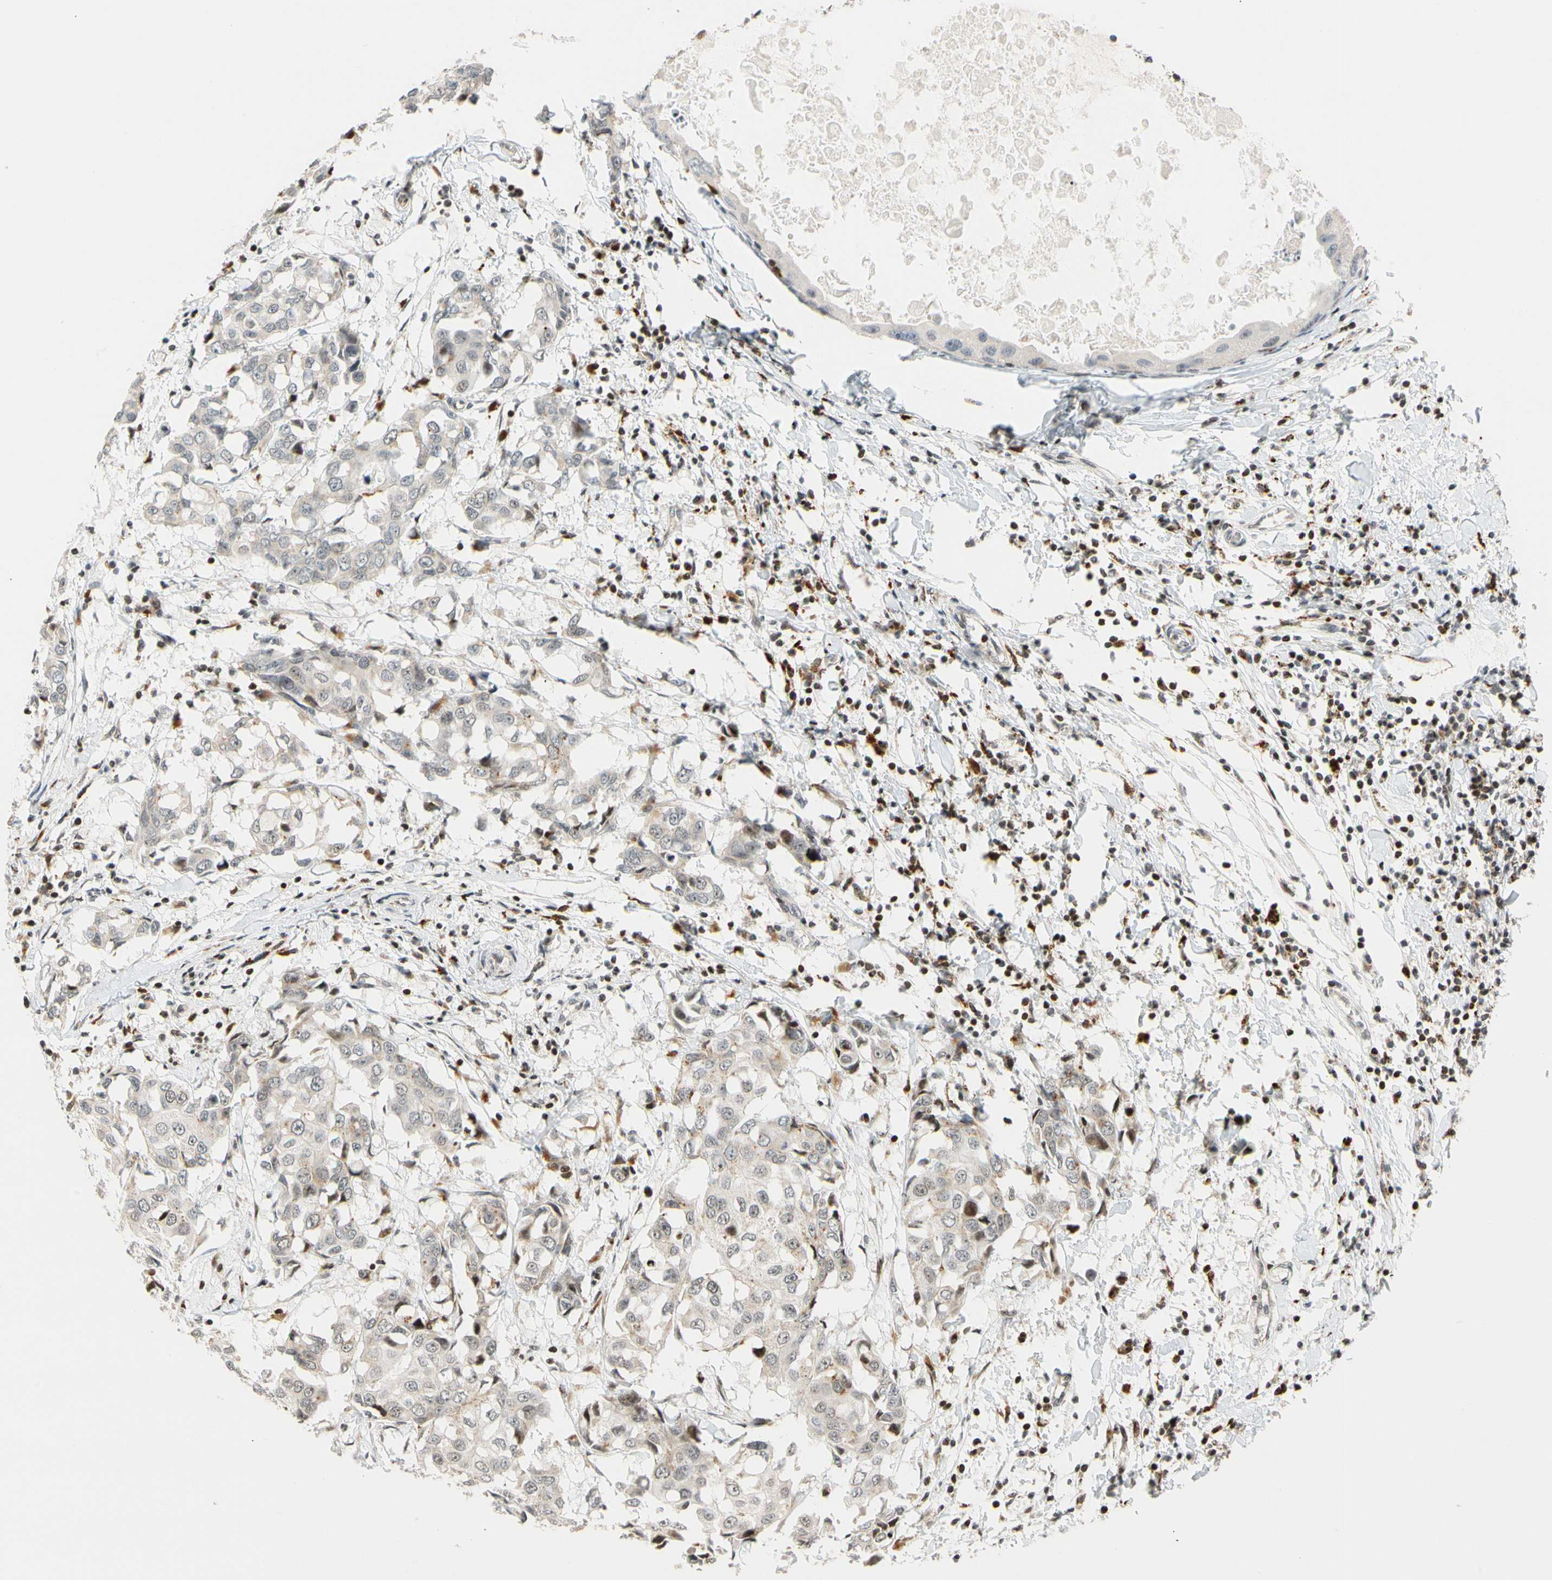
{"staining": {"intensity": "weak", "quantity": "<25%", "location": "cytoplasmic/membranous"}, "tissue": "breast cancer", "cell_type": "Tumor cells", "image_type": "cancer", "snomed": [{"axis": "morphology", "description": "Duct carcinoma"}, {"axis": "topography", "description": "Breast"}], "caption": "The image reveals no significant positivity in tumor cells of breast invasive ductal carcinoma.", "gene": "CDK7", "patient": {"sex": "female", "age": 27}}